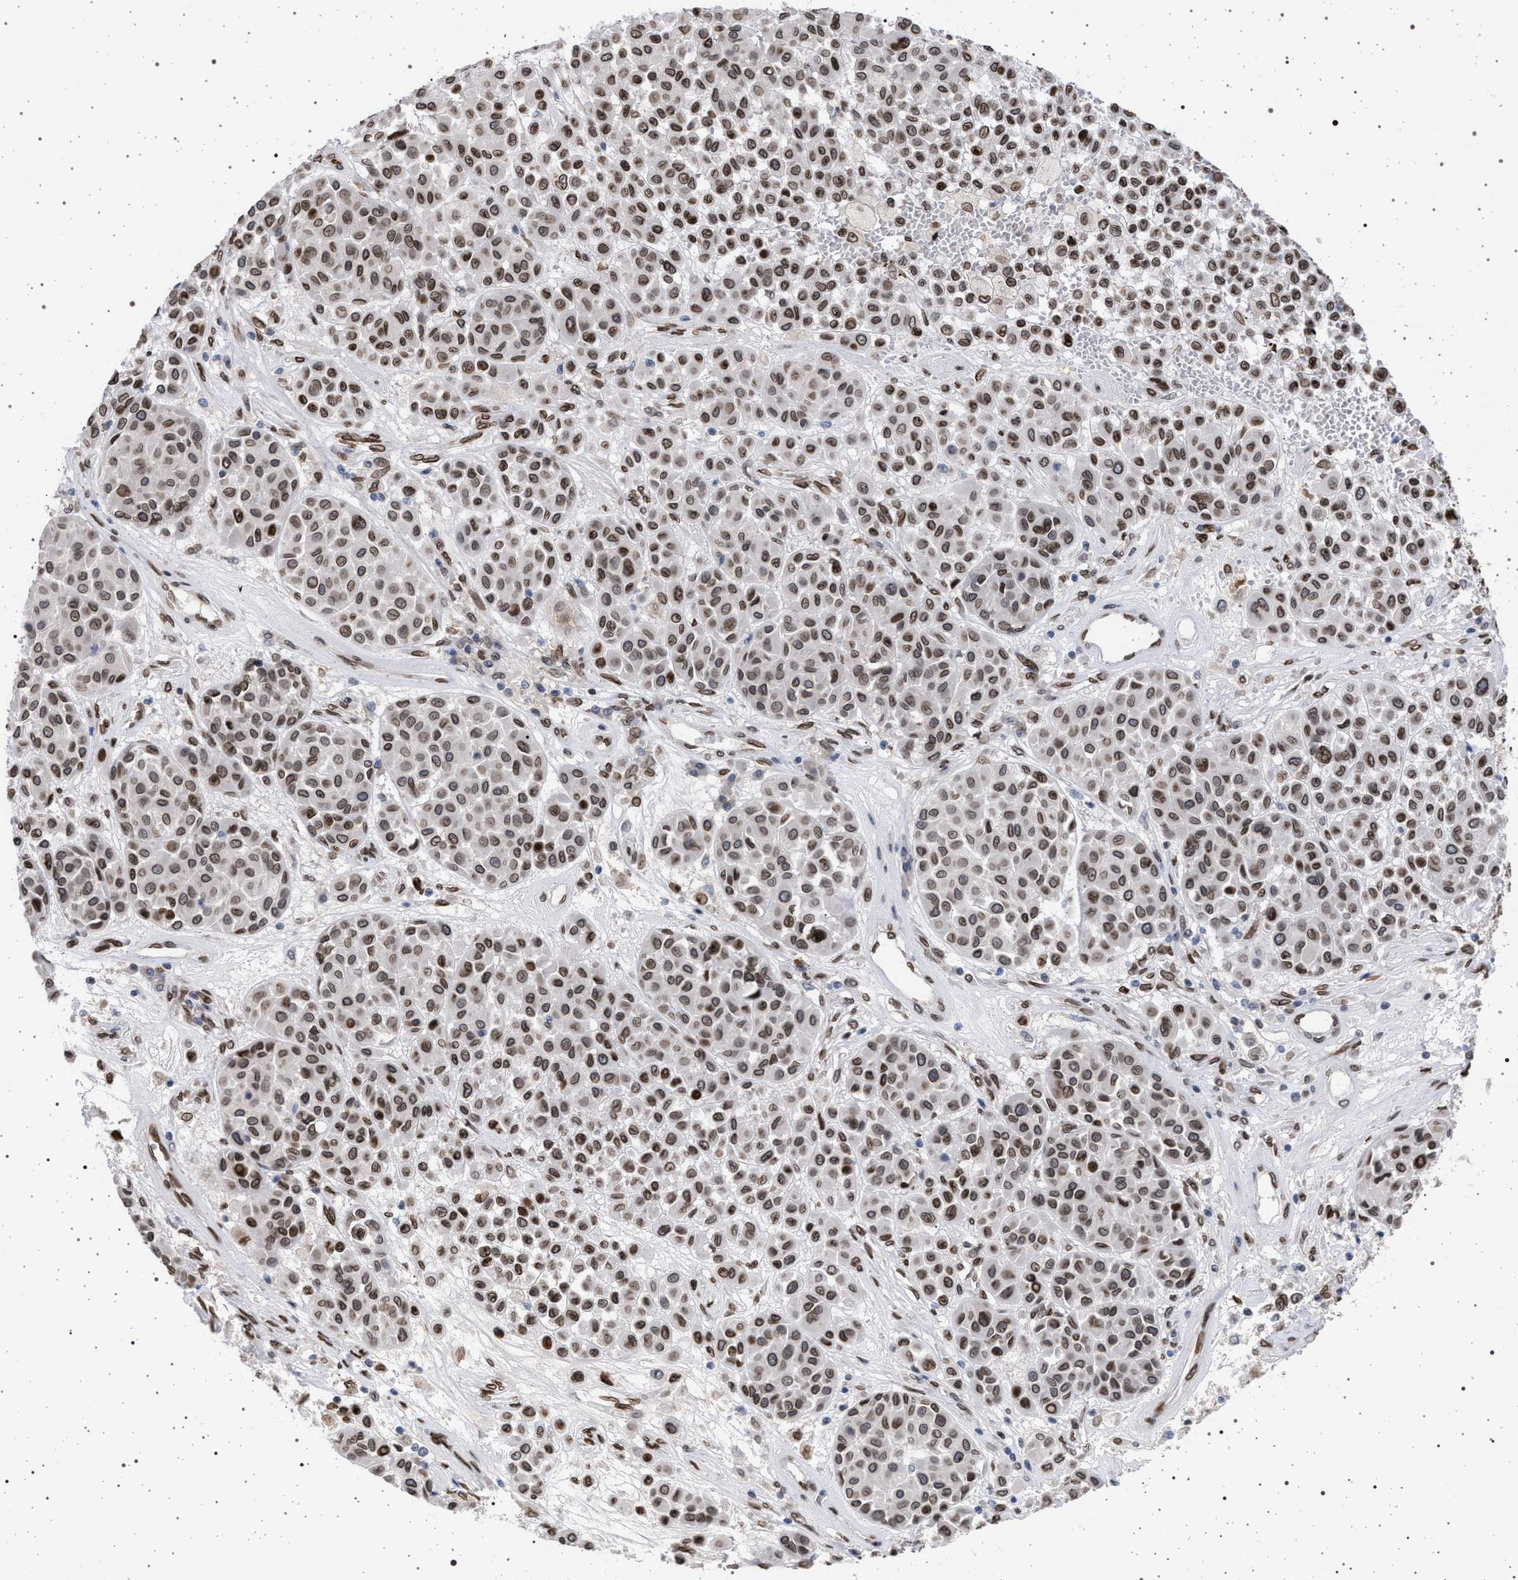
{"staining": {"intensity": "moderate", "quantity": ">75%", "location": "nuclear"}, "tissue": "melanoma", "cell_type": "Tumor cells", "image_type": "cancer", "snomed": [{"axis": "morphology", "description": "Malignant melanoma, Metastatic site"}, {"axis": "topography", "description": "Soft tissue"}], "caption": "Immunohistochemistry staining of melanoma, which displays medium levels of moderate nuclear positivity in approximately >75% of tumor cells indicating moderate nuclear protein staining. The staining was performed using DAB (brown) for protein detection and nuclei were counterstained in hematoxylin (blue).", "gene": "ING2", "patient": {"sex": "male", "age": 41}}